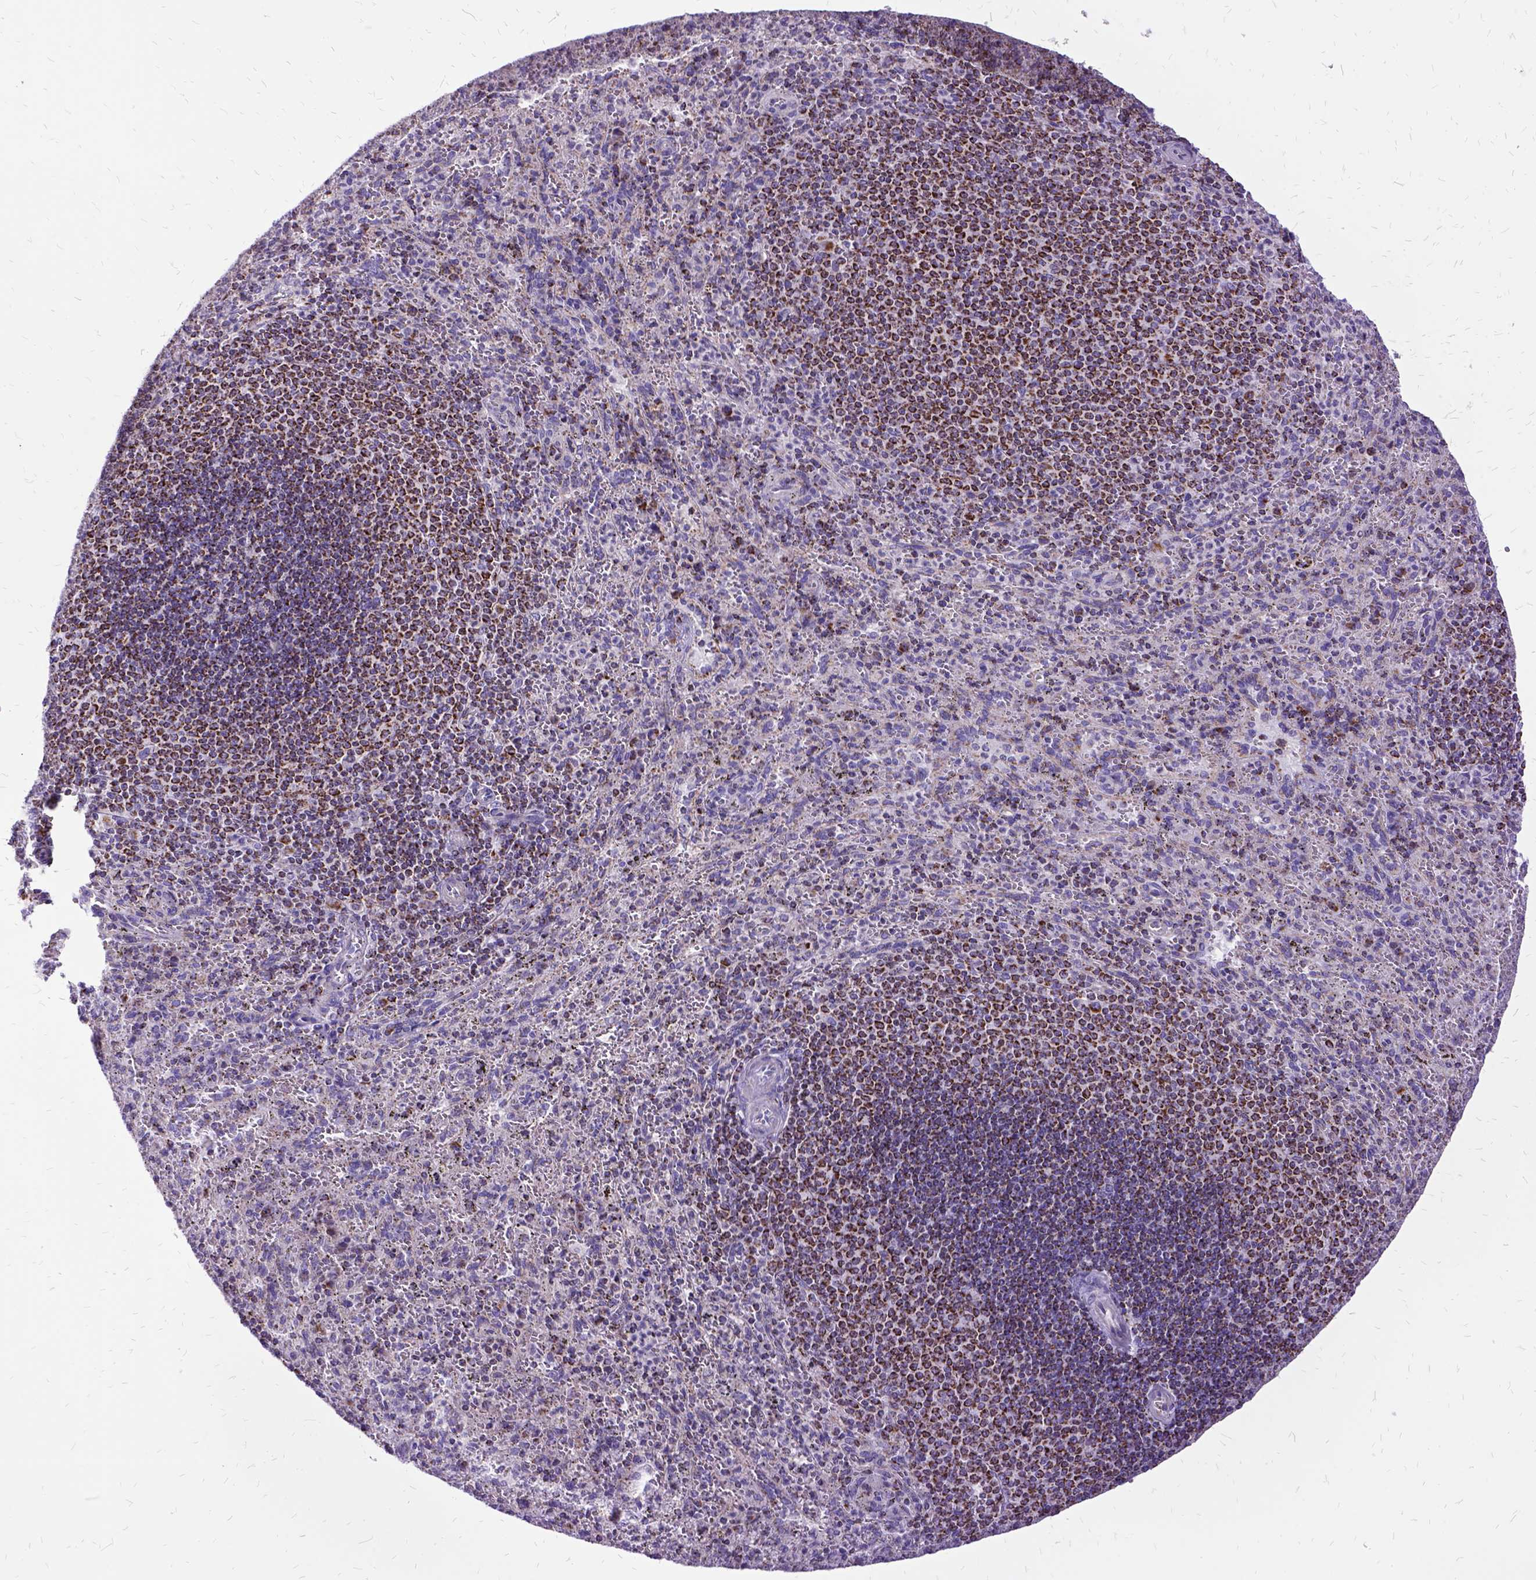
{"staining": {"intensity": "strong", "quantity": "<25%", "location": "cytoplasmic/membranous"}, "tissue": "spleen", "cell_type": "Cells in red pulp", "image_type": "normal", "snomed": [{"axis": "morphology", "description": "Normal tissue, NOS"}, {"axis": "topography", "description": "Spleen"}], "caption": "Immunohistochemical staining of benign human spleen shows medium levels of strong cytoplasmic/membranous expression in about <25% of cells in red pulp. (DAB (3,3'-diaminobenzidine) IHC with brightfield microscopy, high magnification).", "gene": "OXCT1", "patient": {"sex": "male", "age": 57}}